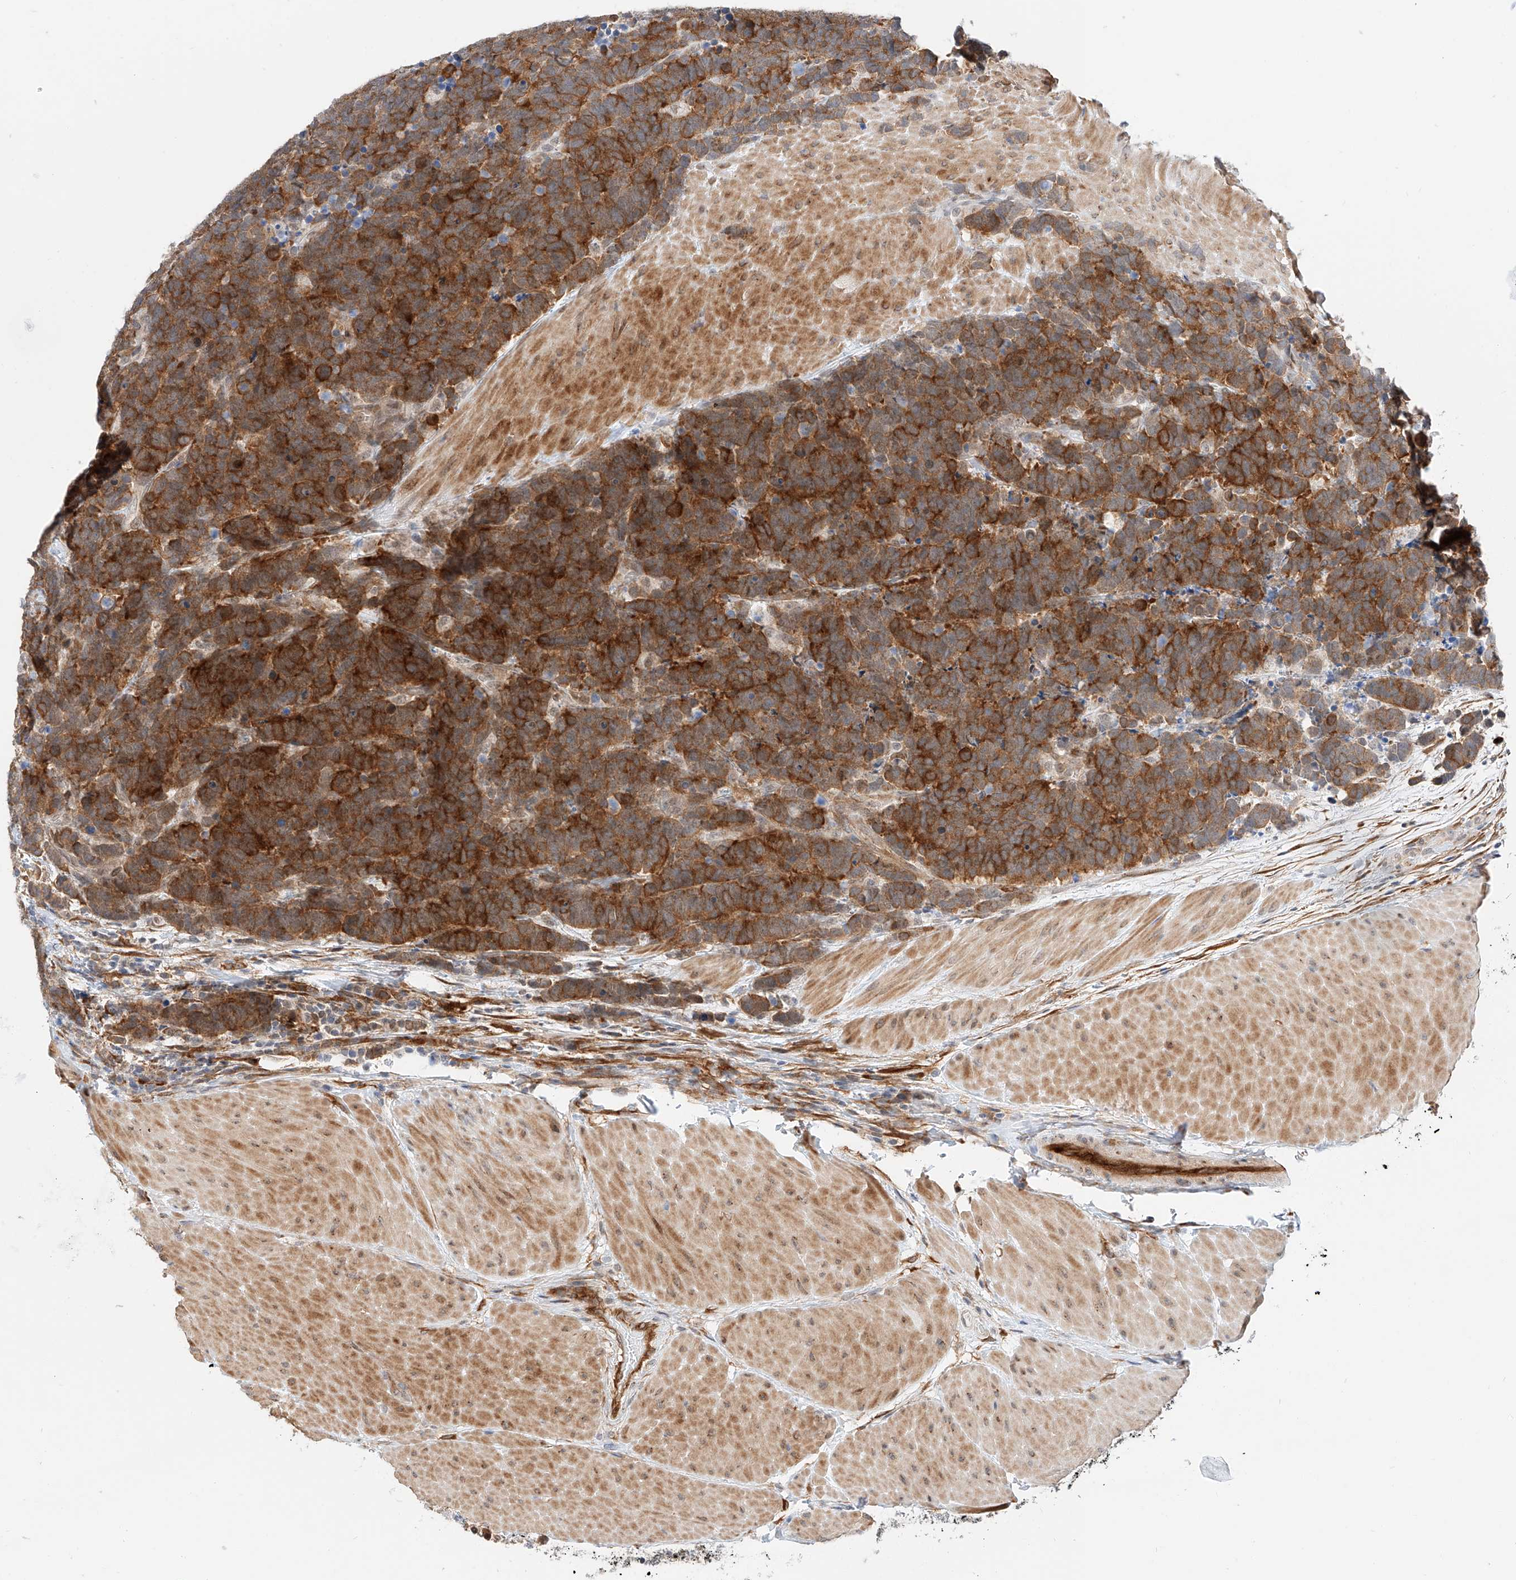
{"staining": {"intensity": "strong", "quantity": ">75%", "location": "cytoplasmic/membranous"}, "tissue": "carcinoid", "cell_type": "Tumor cells", "image_type": "cancer", "snomed": [{"axis": "morphology", "description": "Carcinoma, NOS"}, {"axis": "morphology", "description": "Carcinoid, malignant, NOS"}, {"axis": "topography", "description": "Urinary bladder"}], "caption": "Immunohistochemical staining of malignant carcinoid shows high levels of strong cytoplasmic/membranous staining in approximately >75% of tumor cells.", "gene": "CARMIL1", "patient": {"sex": "male", "age": 57}}